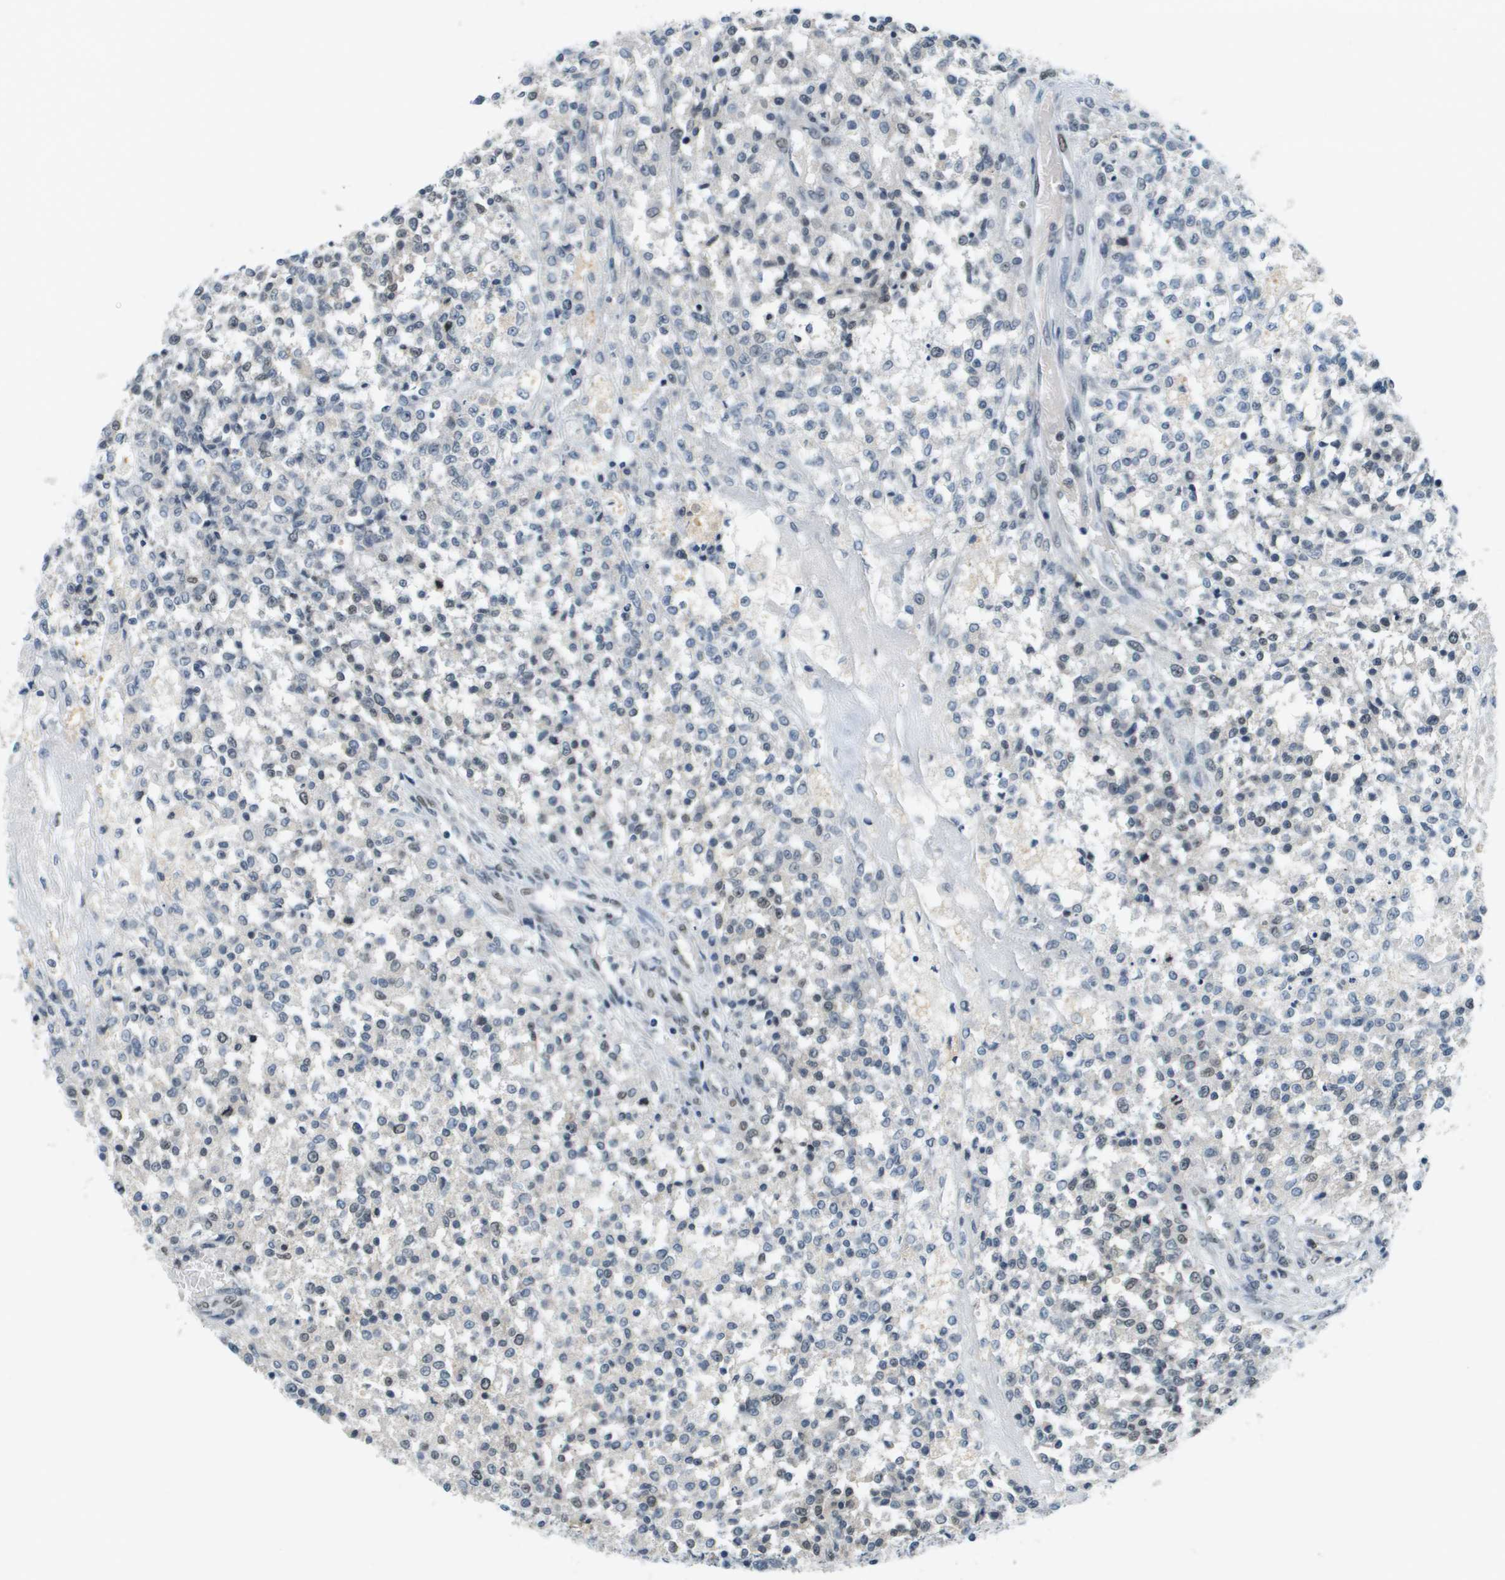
{"staining": {"intensity": "moderate", "quantity": "<25%", "location": "nuclear"}, "tissue": "testis cancer", "cell_type": "Tumor cells", "image_type": "cancer", "snomed": [{"axis": "morphology", "description": "Seminoma, NOS"}, {"axis": "topography", "description": "Testis"}], "caption": "Immunohistochemistry staining of testis seminoma, which shows low levels of moderate nuclear positivity in approximately <25% of tumor cells indicating moderate nuclear protein staining. The staining was performed using DAB (3,3'-diaminobenzidine) (brown) for protein detection and nuclei were counterstained in hematoxylin (blue).", "gene": "CBX5", "patient": {"sex": "male", "age": 59}}